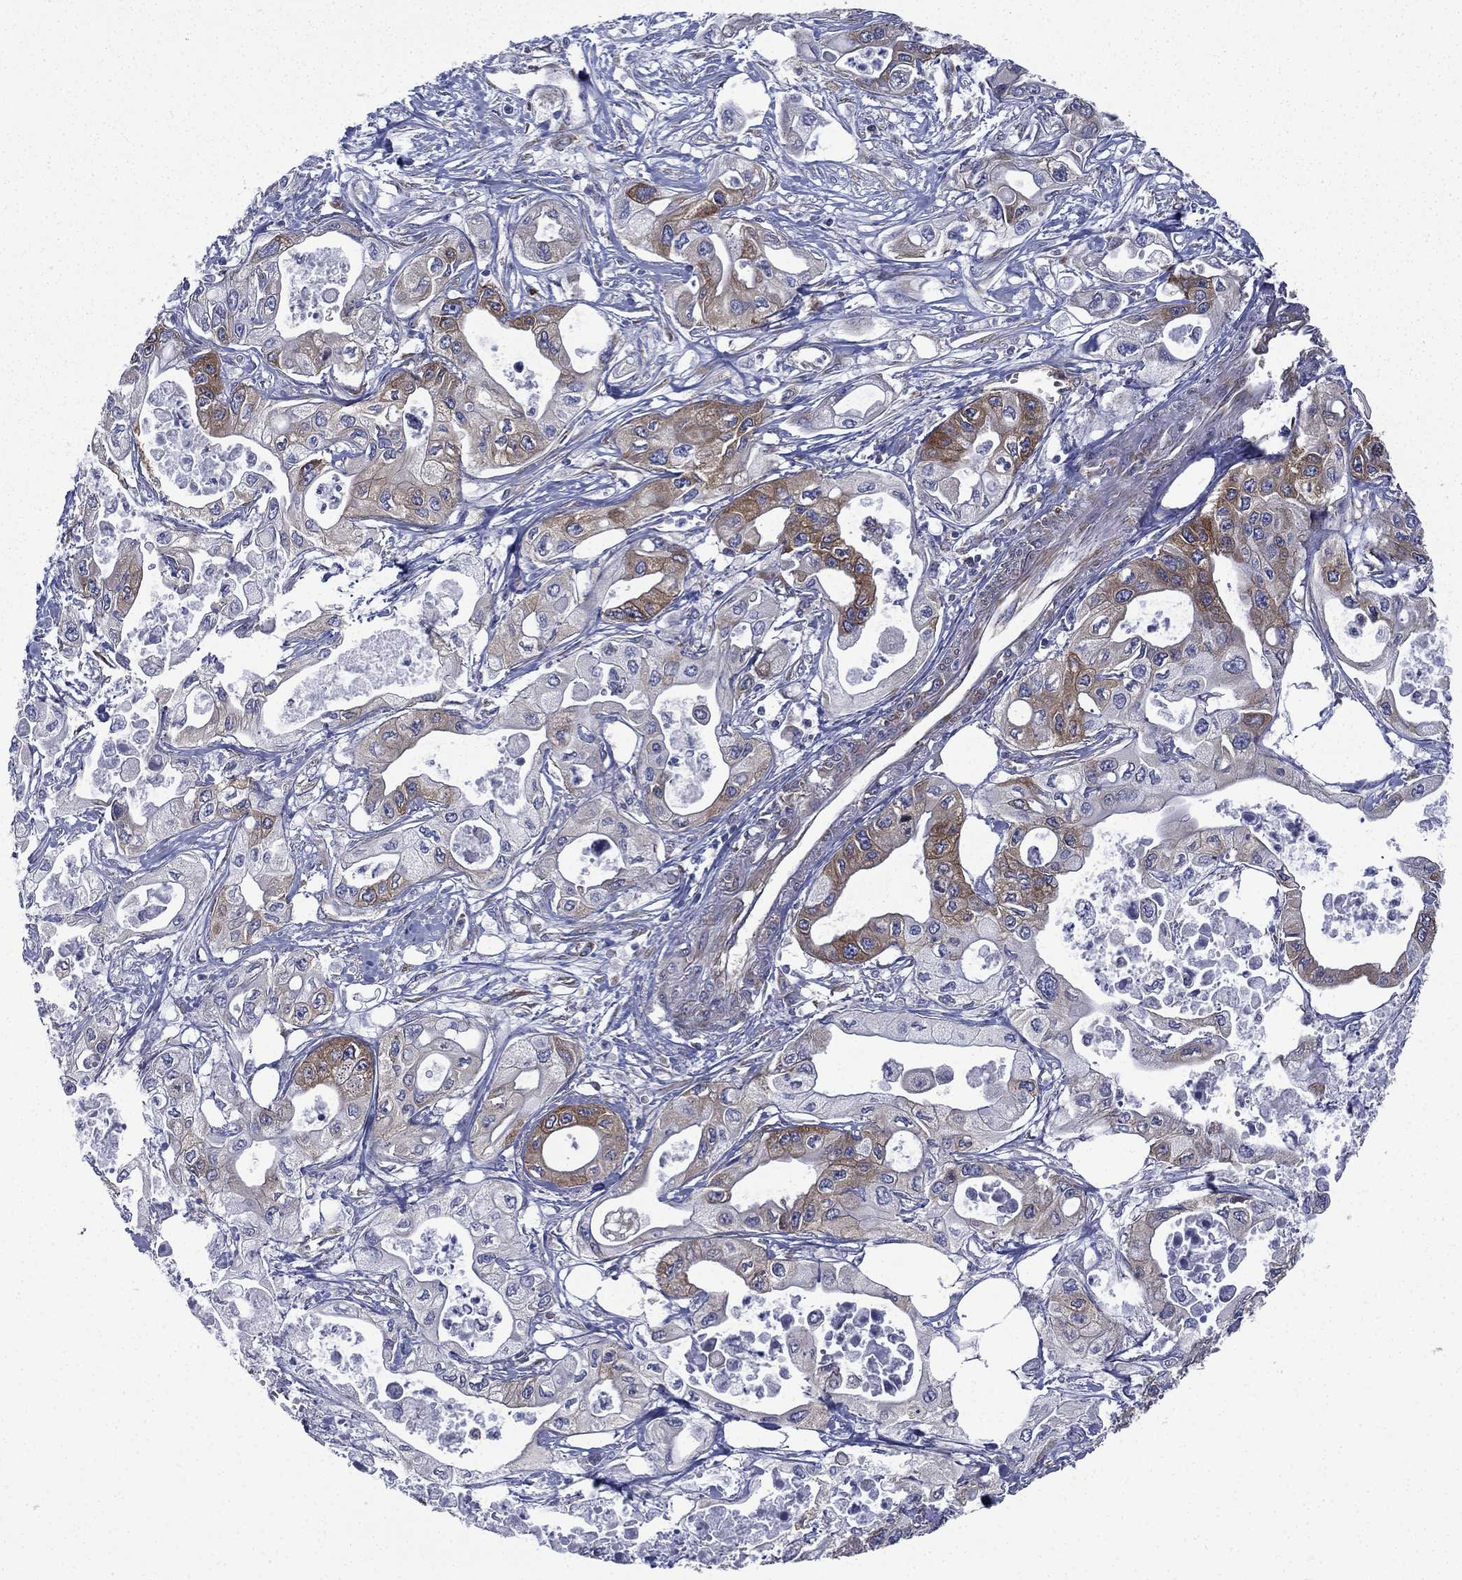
{"staining": {"intensity": "moderate", "quantity": "<25%", "location": "cytoplasmic/membranous"}, "tissue": "pancreatic cancer", "cell_type": "Tumor cells", "image_type": "cancer", "snomed": [{"axis": "morphology", "description": "Adenocarcinoma, NOS"}, {"axis": "topography", "description": "Pancreas"}], "caption": "Human pancreatic cancer stained with a brown dye displays moderate cytoplasmic/membranous positive staining in approximately <25% of tumor cells.", "gene": "FARSA", "patient": {"sex": "male", "age": 70}}